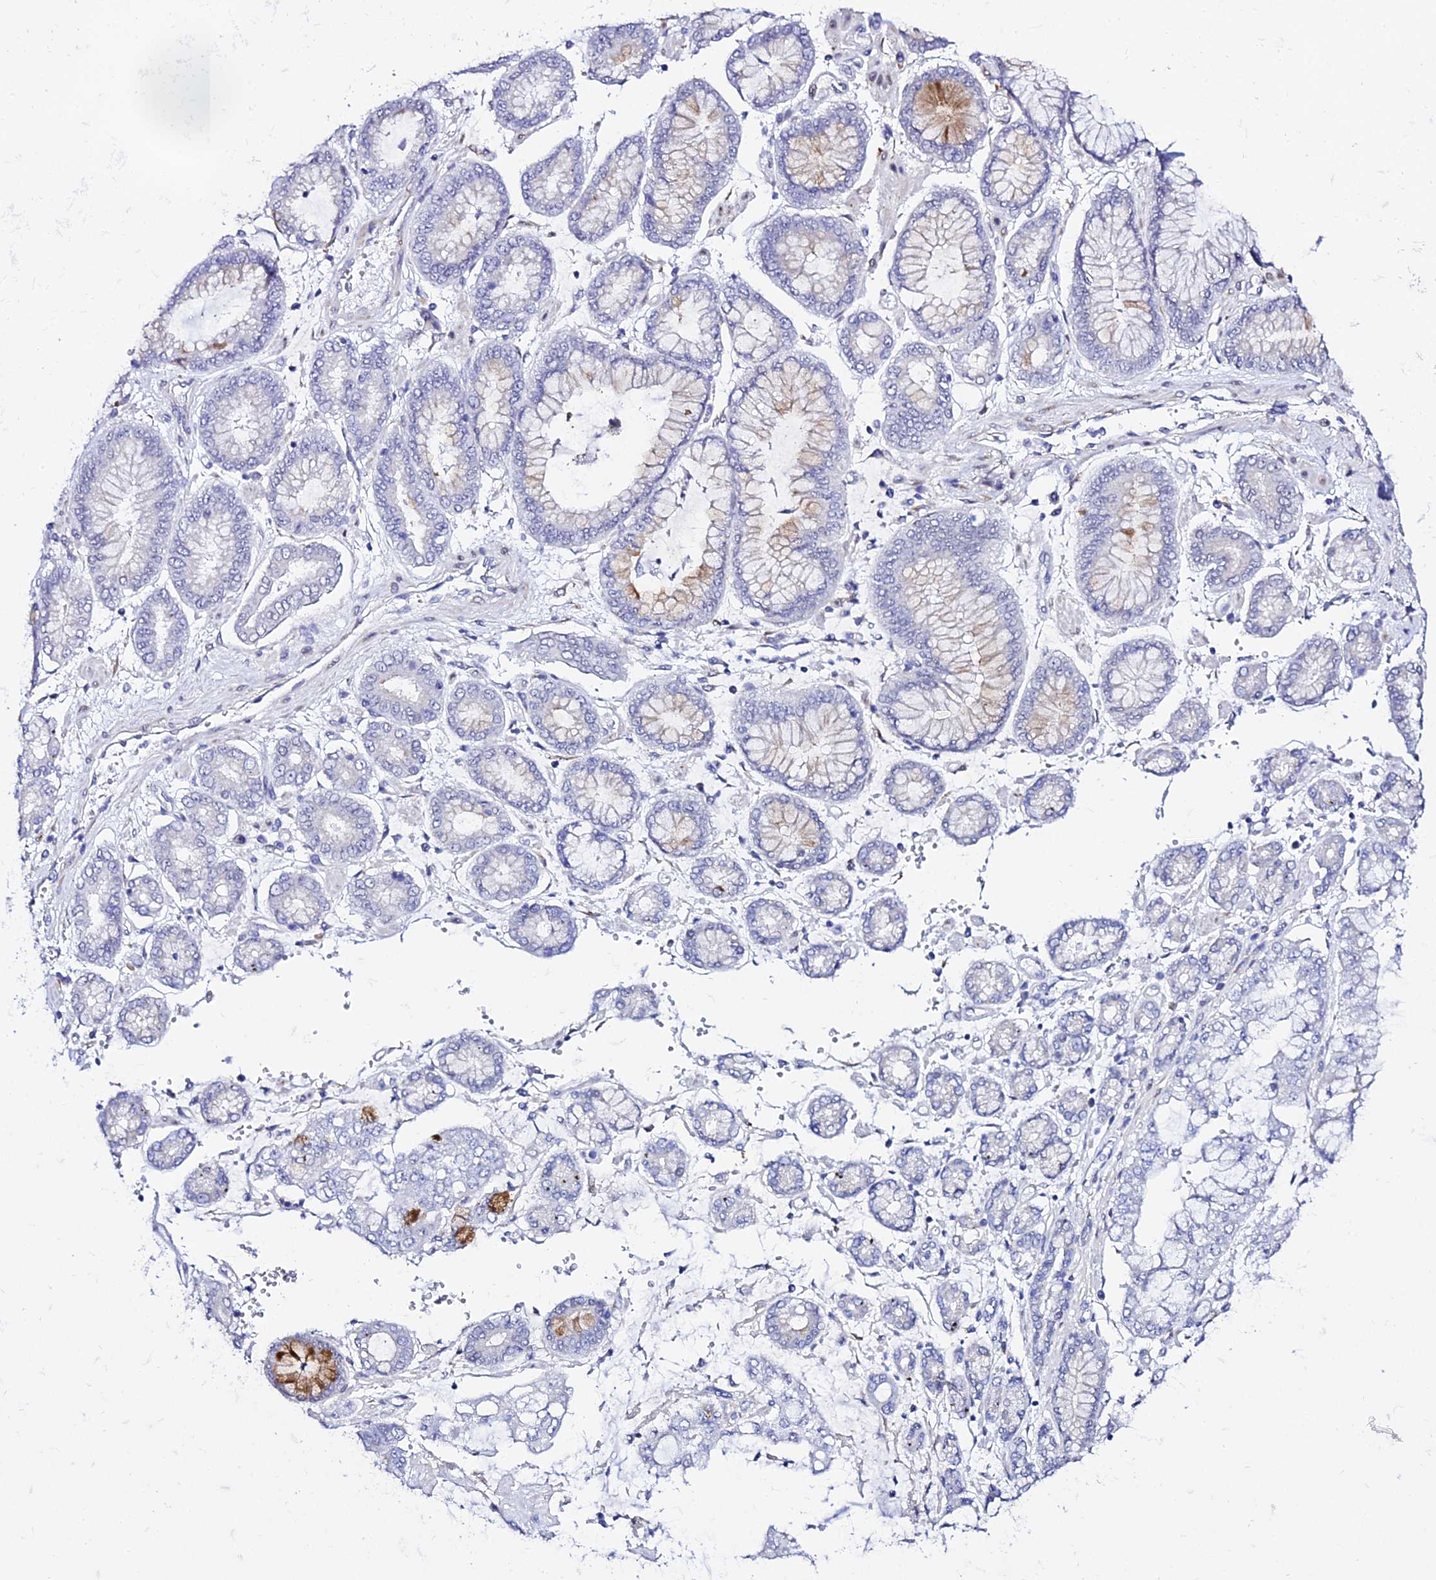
{"staining": {"intensity": "moderate", "quantity": "<25%", "location": "cytoplasmic/membranous"}, "tissue": "stomach cancer", "cell_type": "Tumor cells", "image_type": "cancer", "snomed": [{"axis": "morphology", "description": "Adenocarcinoma, NOS"}, {"axis": "topography", "description": "Stomach"}], "caption": "There is low levels of moderate cytoplasmic/membranous expression in tumor cells of adenocarcinoma (stomach), as demonstrated by immunohistochemical staining (brown color).", "gene": "POFUT2", "patient": {"sex": "male", "age": 76}}